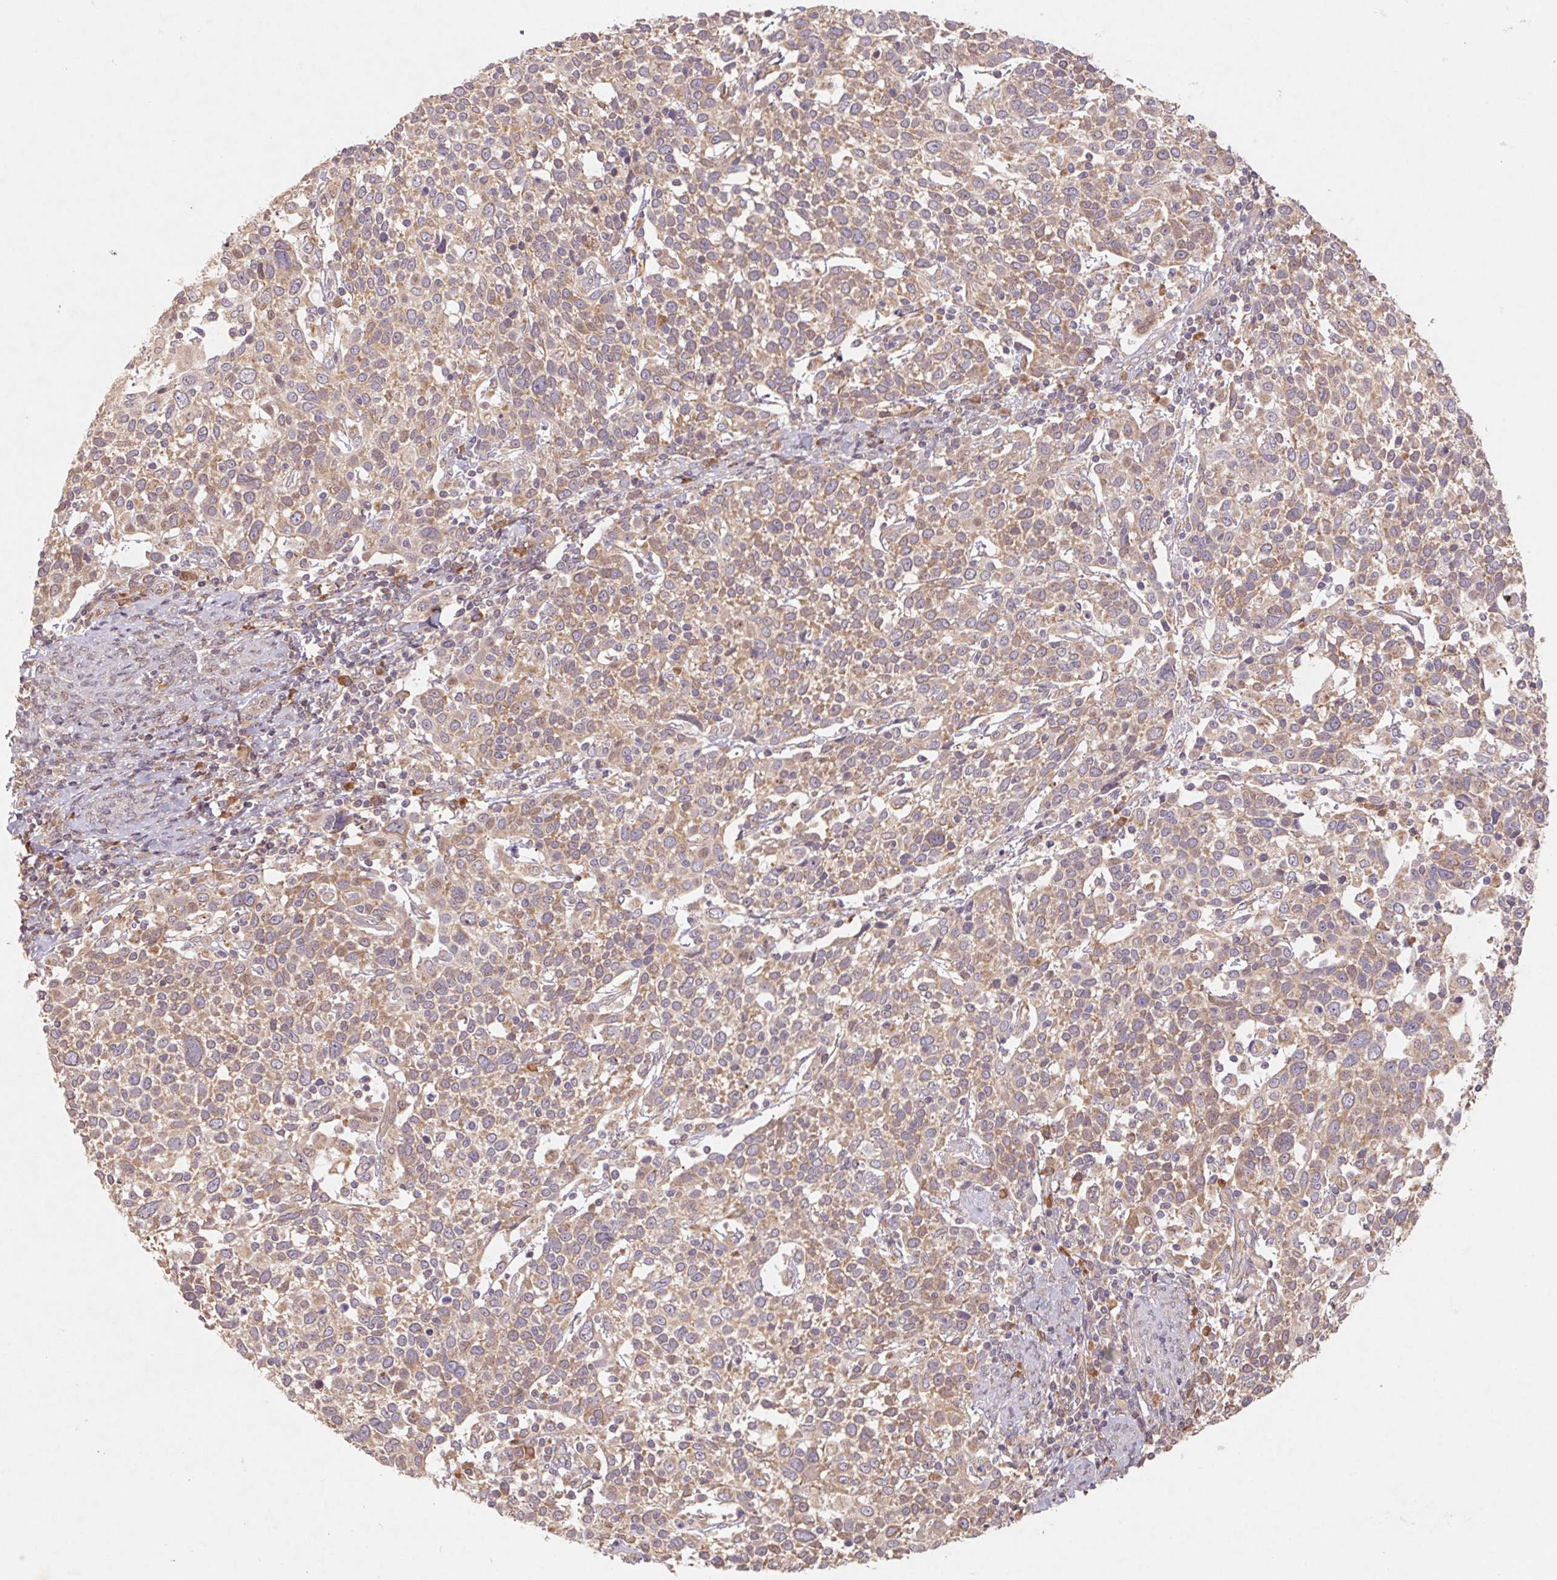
{"staining": {"intensity": "weak", "quantity": ">75%", "location": "cytoplasmic/membranous"}, "tissue": "cervical cancer", "cell_type": "Tumor cells", "image_type": "cancer", "snomed": [{"axis": "morphology", "description": "Squamous cell carcinoma, NOS"}, {"axis": "topography", "description": "Cervix"}], "caption": "Protein staining by immunohistochemistry displays weak cytoplasmic/membranous expression in about >75% of tumor cells in squamous cell carcinoma (cervical). The staining was performed using DAB (3,3'-diaminobenzidine) to visualize the protein expression in brown, while the nuclei were stained in blue with hematoxylin (Magnification: 20x).", "gene": "RPL27A", "patient": {"sex": "female", "age": 61}}